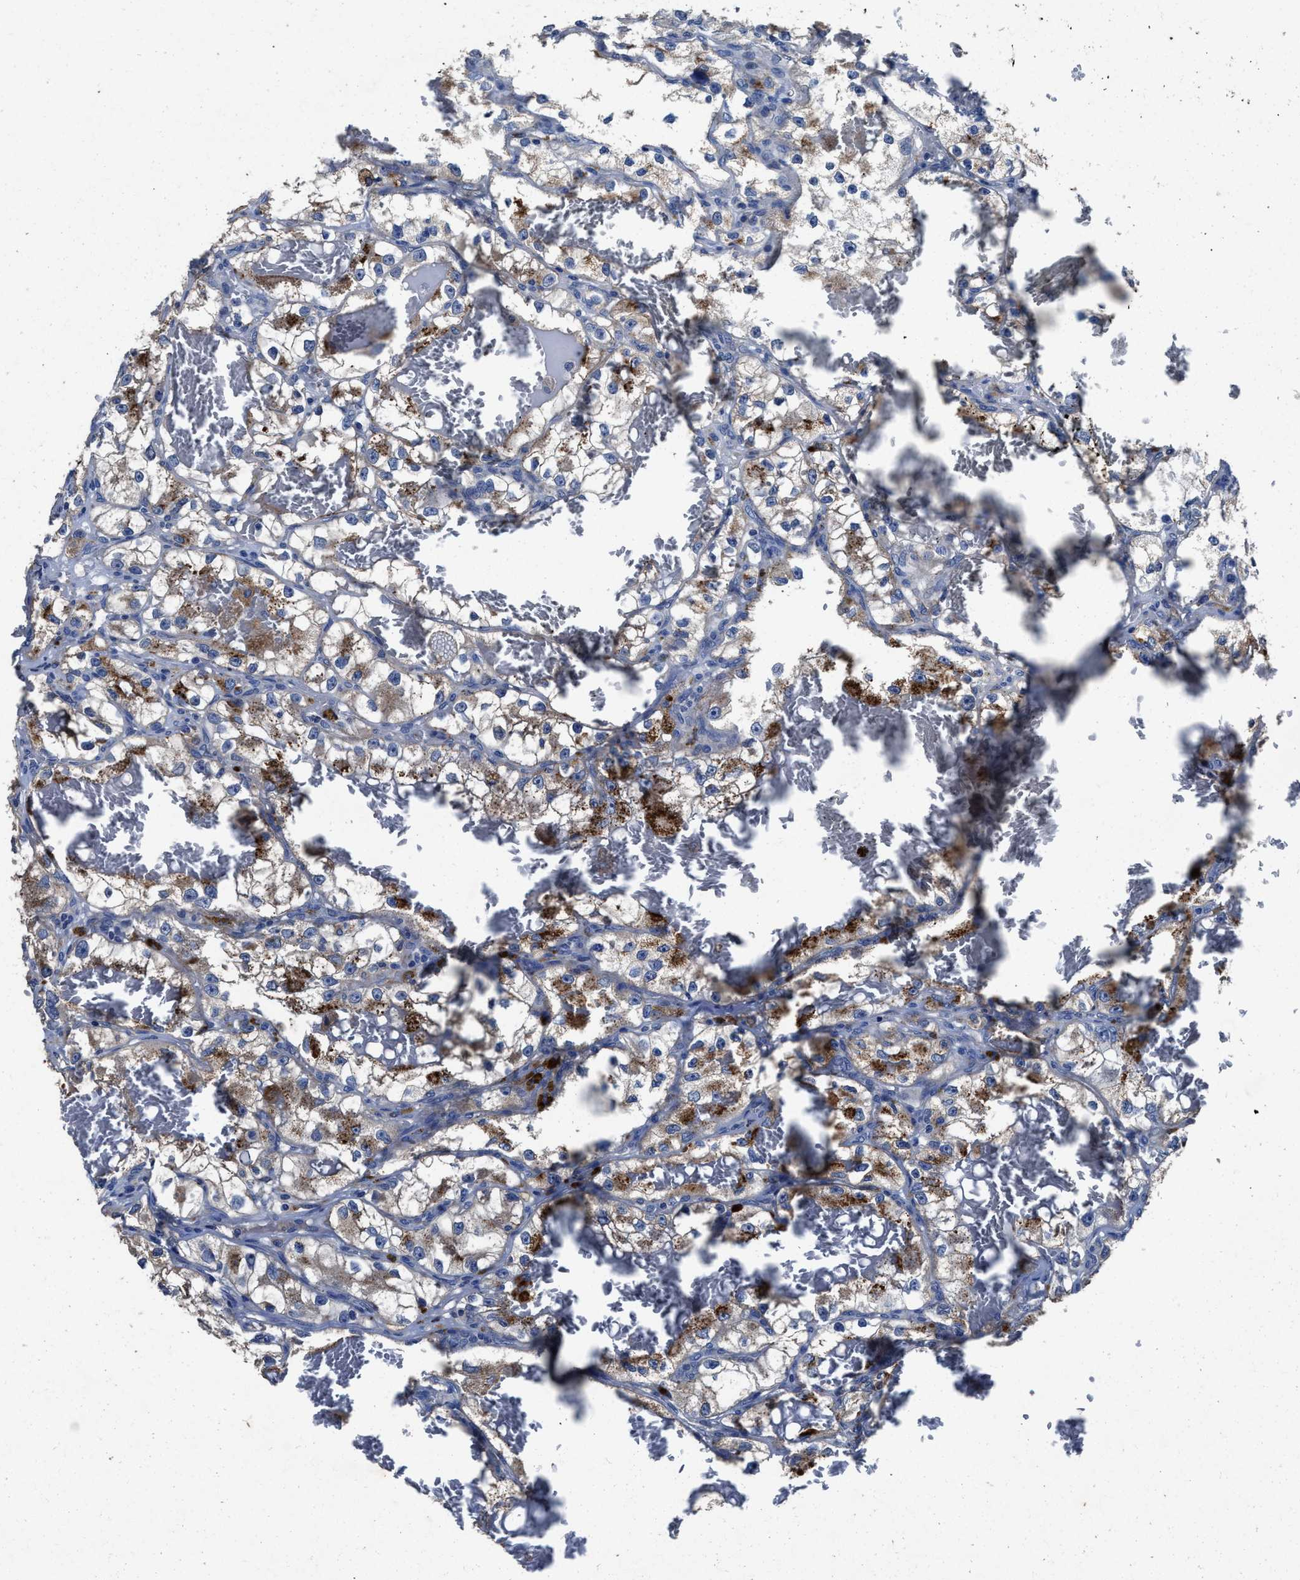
{"staining": {"intensity": "moderate", "quantity": "25%-75%", "location": "cytoplasmic/membranous"}, "tissue": "renal cancer", "cell_type": "Tumor cells", "image_type": "cancer", "snomed": [{"axis": "morphology", "description": "Adenocarcinoma, NOS"}, {"axis": "topography", "description": "Kidney"}], "caption": "Renal cancer (adenocarcinoma) tissue reveals moderate cytoplasmic/membranous expression in about 25%-75% of tumor cells", "gene": "UBR4", "patient": {"sex": "female", "age": 57}}